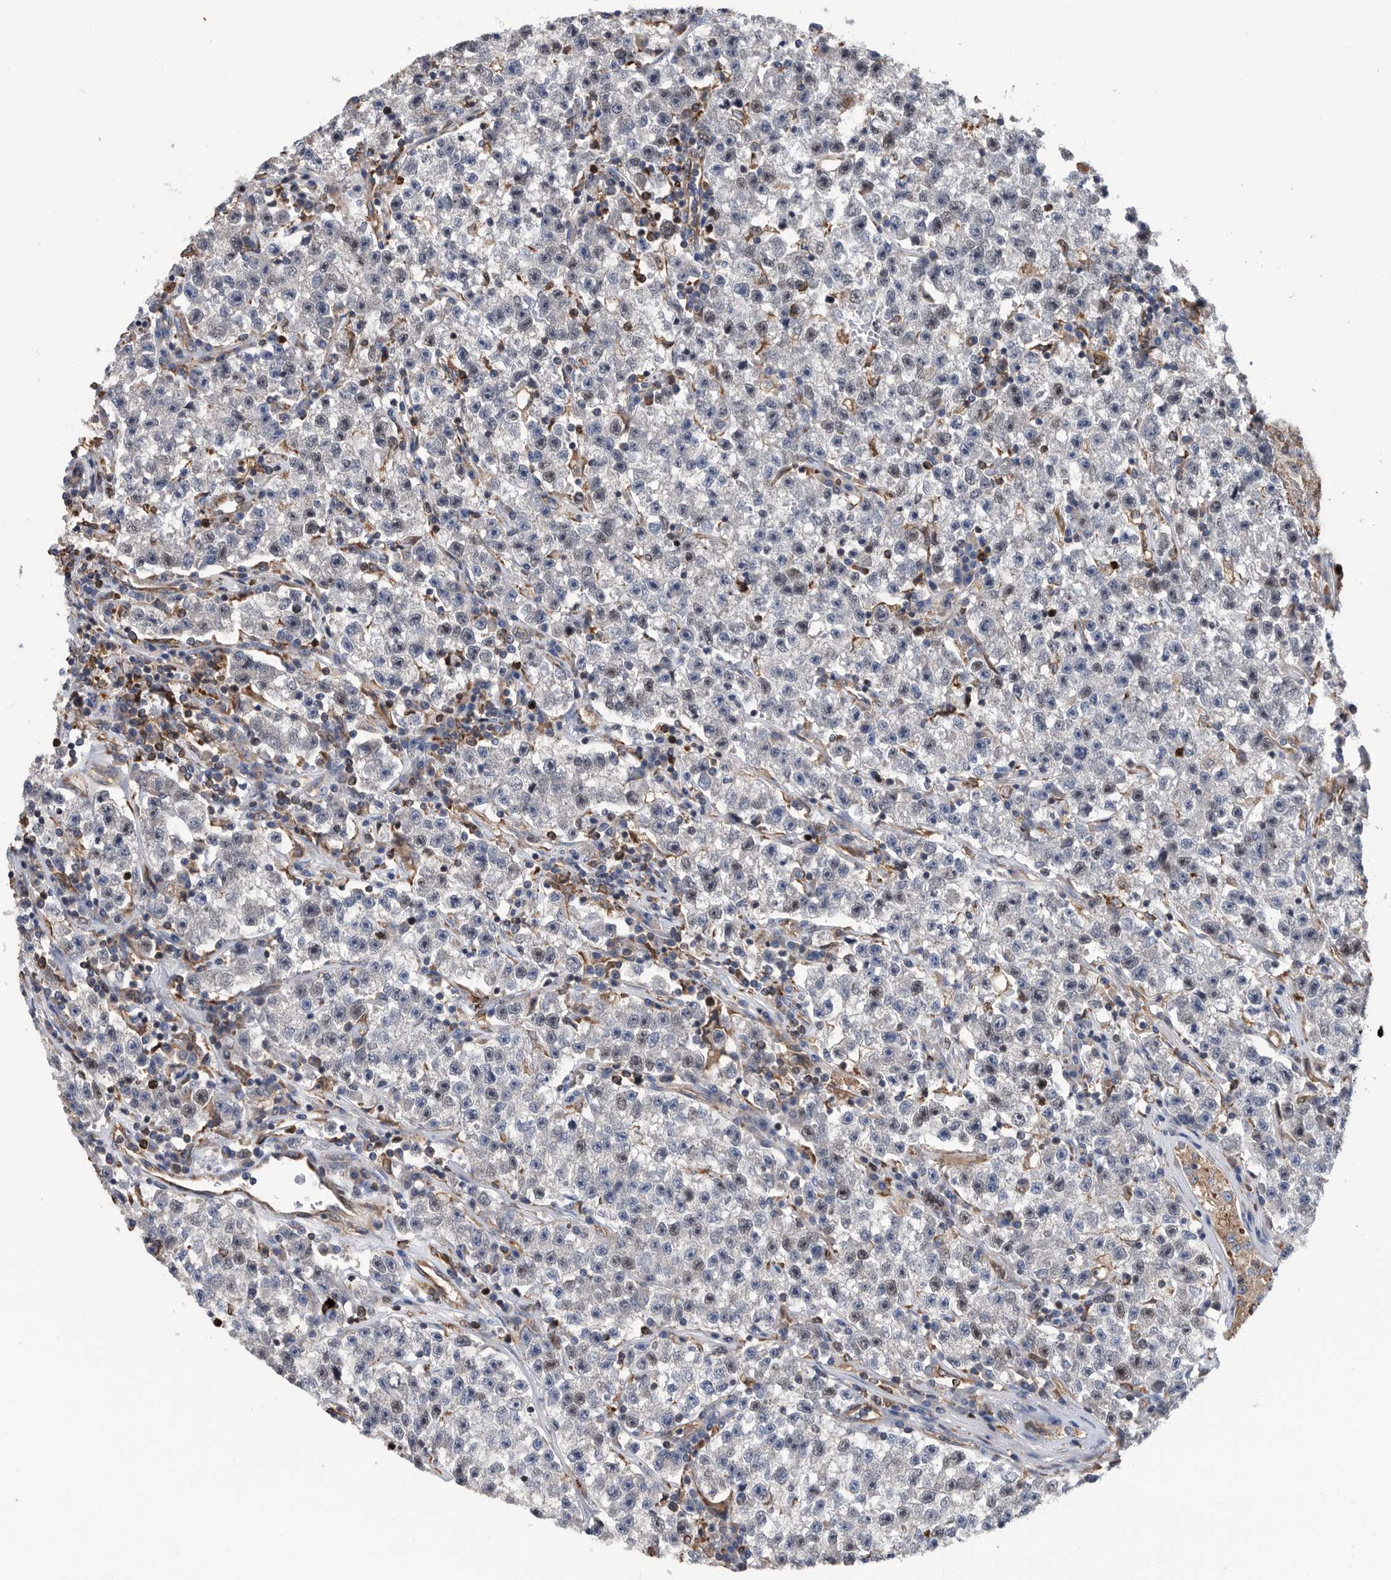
{"staining": {"intensity": "moderate", "quantity": "<25%", "location": "cytoplasmic/membranous"}, "tissue": "testis cancer", "cell_type": "Tumor cells", "image_type": "cancer", "snomed": [{"axis": "morphology", "description": "Seminoma, NOS"}, {"axis": "topography", "description": "Testis"}], "caption": "Seminoma (testis) was stained to show a protein in brown. There is low levels of moderate cytoplasmic/membranous staining in about <25% of tumor cells. Immunohistochemistry stains the protein in brown and the nuclei are stained blue.", "gene": "ATAD2", "patient": {"sex": "male", "age": 22}}